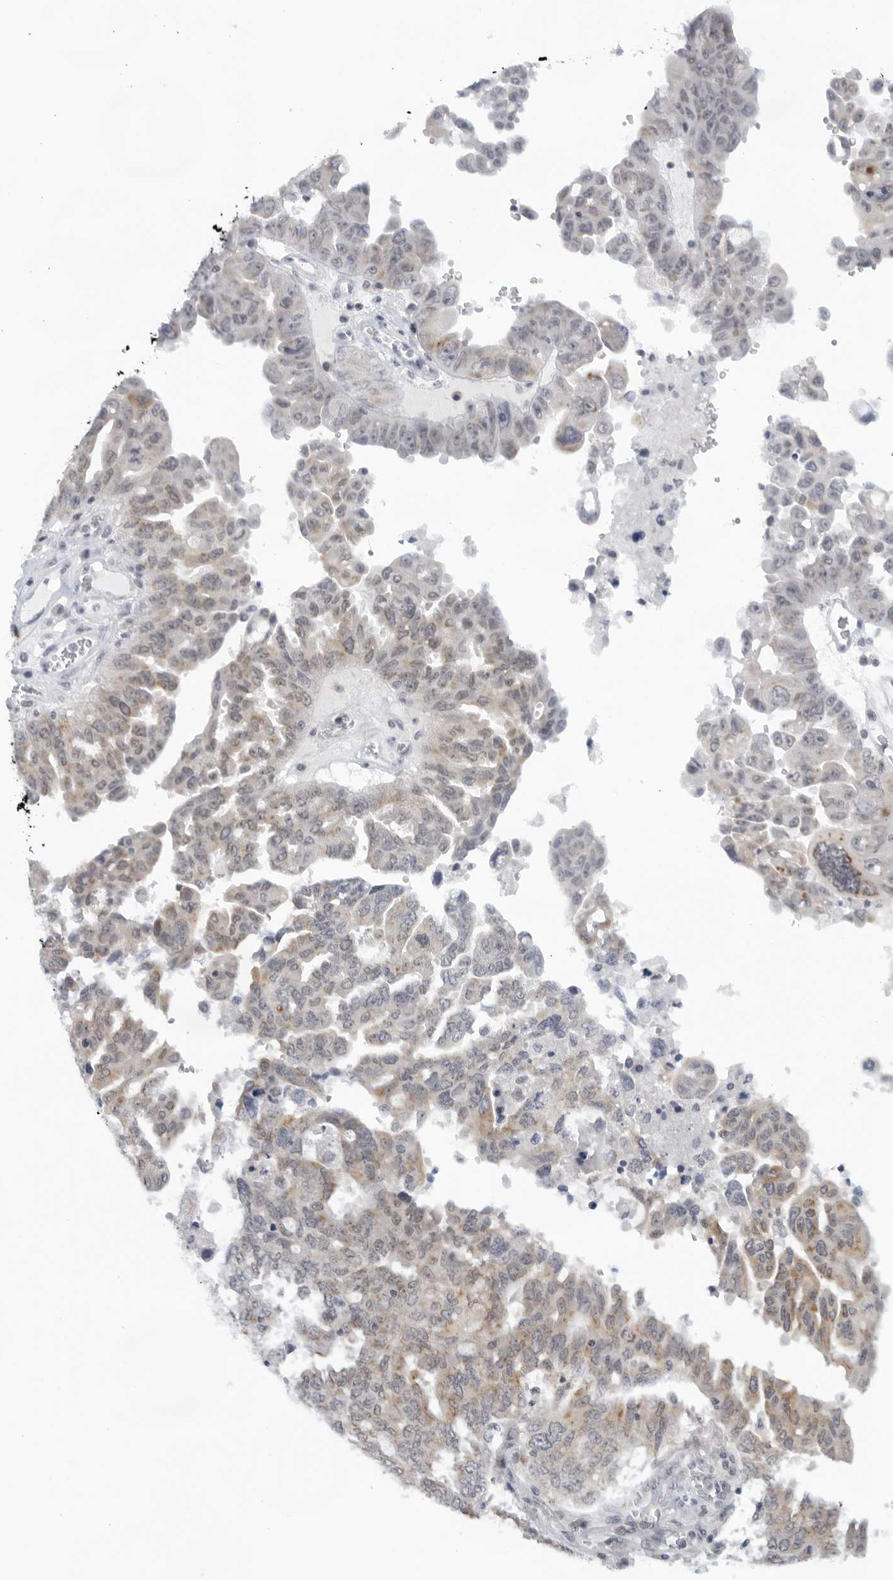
{"staining": {"intensity": "weak", "quantity": "<25%", "location": "cytoplasmic/membranous"}, "tissue": "ovarian cancer", "cell_type": "Tumor cells", "image_type": "cancer", "snomed": [{"axis": "morphology", "description": "Carcinoma, endometroid"}, {"axis": "topography", "description": "Ovary"}], "caption": "Human endometroid carcinoma (ovarian) stained for a protein using IHC displays no positivity in tumor cells.", "gene": "WDTC1", "patient": {"sex": "female", "age": 62}}